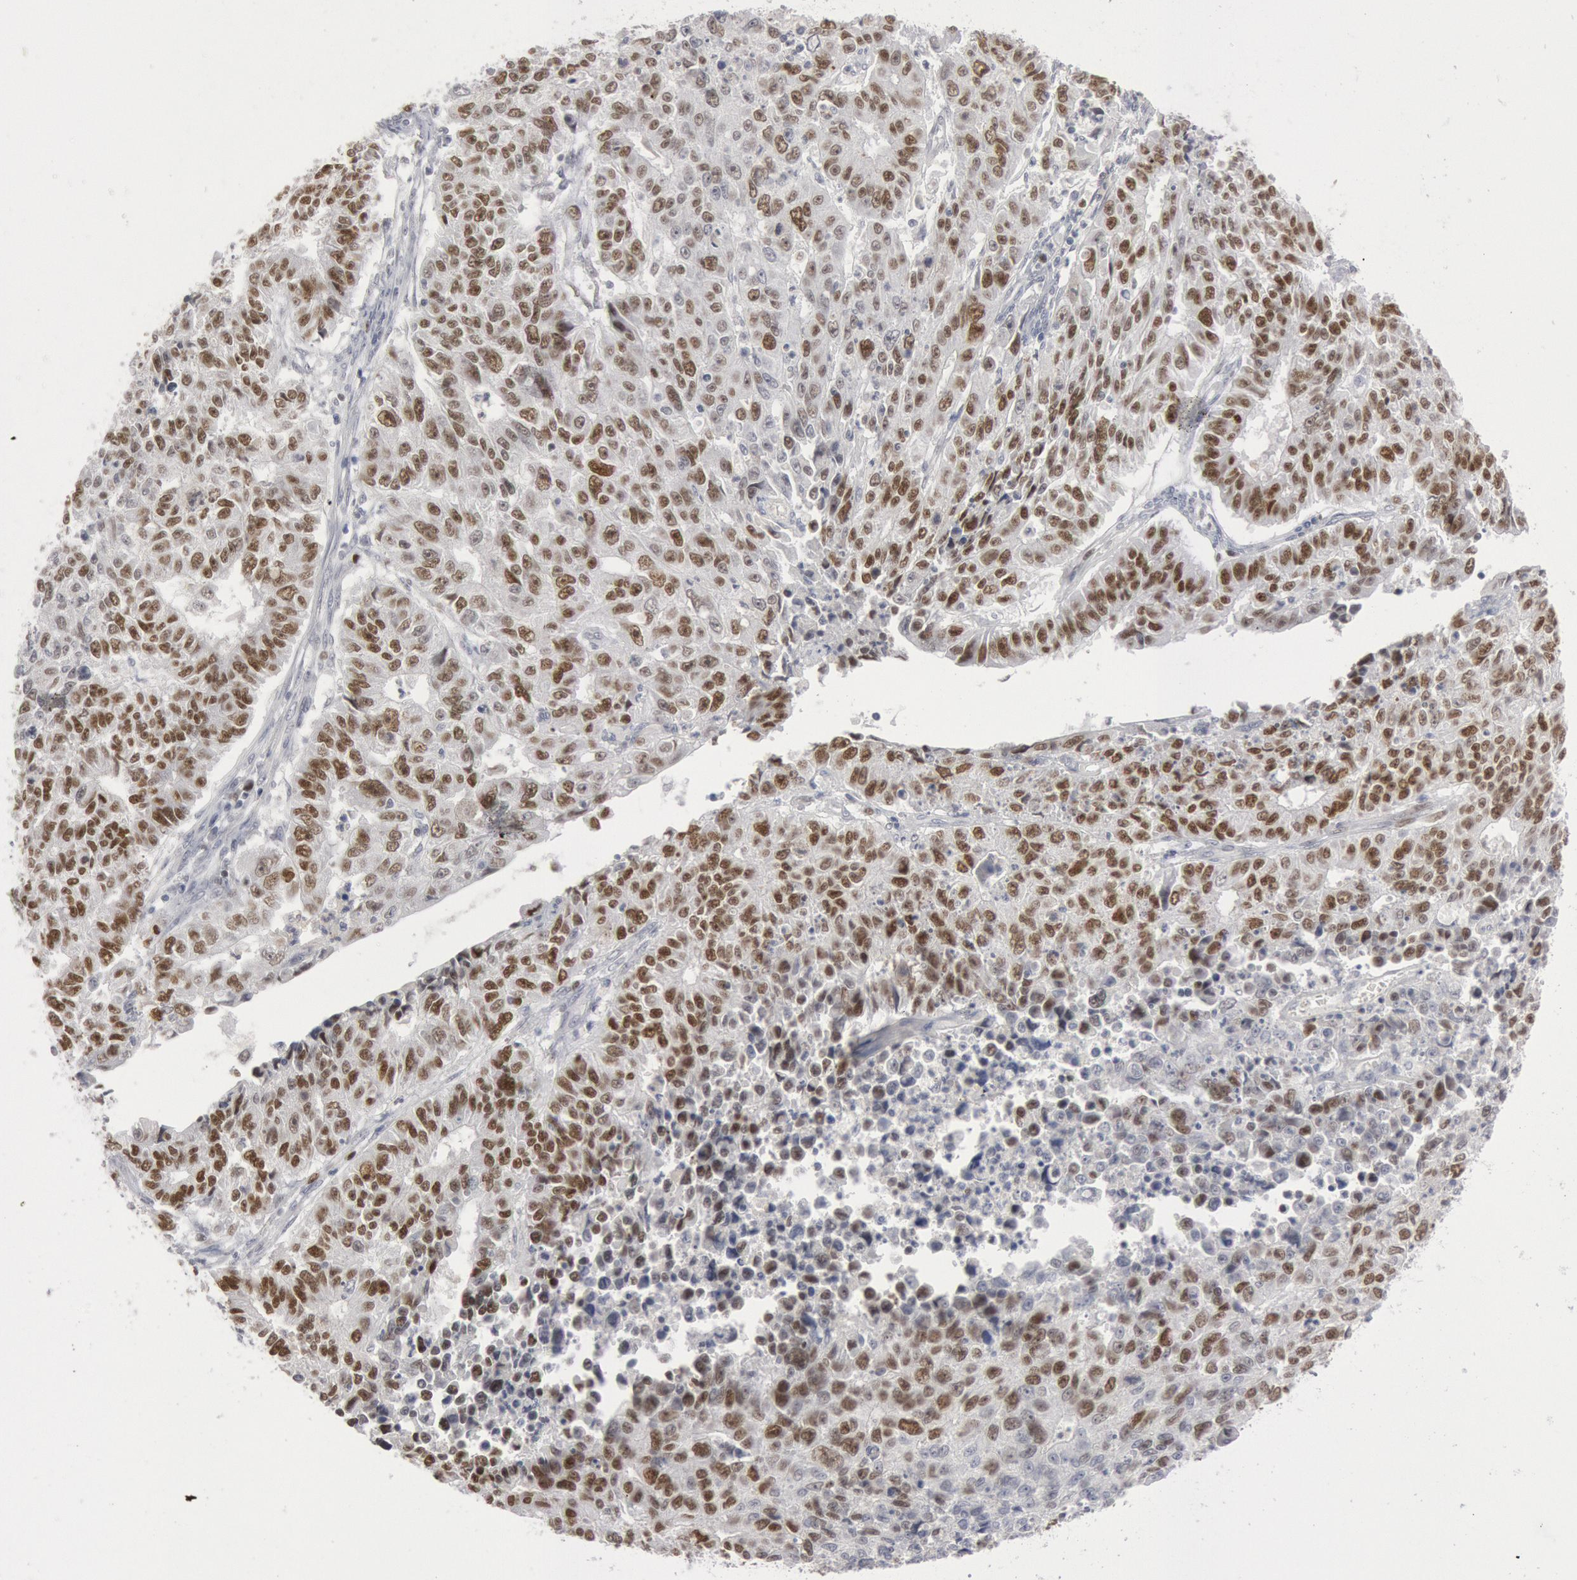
{"staining": {"intensity": "moderate", "quantity": ">75%", "location": "nuclear"}, "tissue": "endometrial cancer", "cell_type": "Tumor cells", "image_type": "cancer", "snomed": [{"axis": "morphology", "description": "Adenocarcinoma, NOS"}, {"axis": "topography", "description": "Endometrium"}], "caption": "IHC photomicrograph of human endometrial adenocarcinoma stained for a protein (brown), which exhibits medium levels of moderate nuclear staining in approximately >75% of tumor cells.", "gene": "WDHD1", "patient": {"sex": "female", "age": 42}}